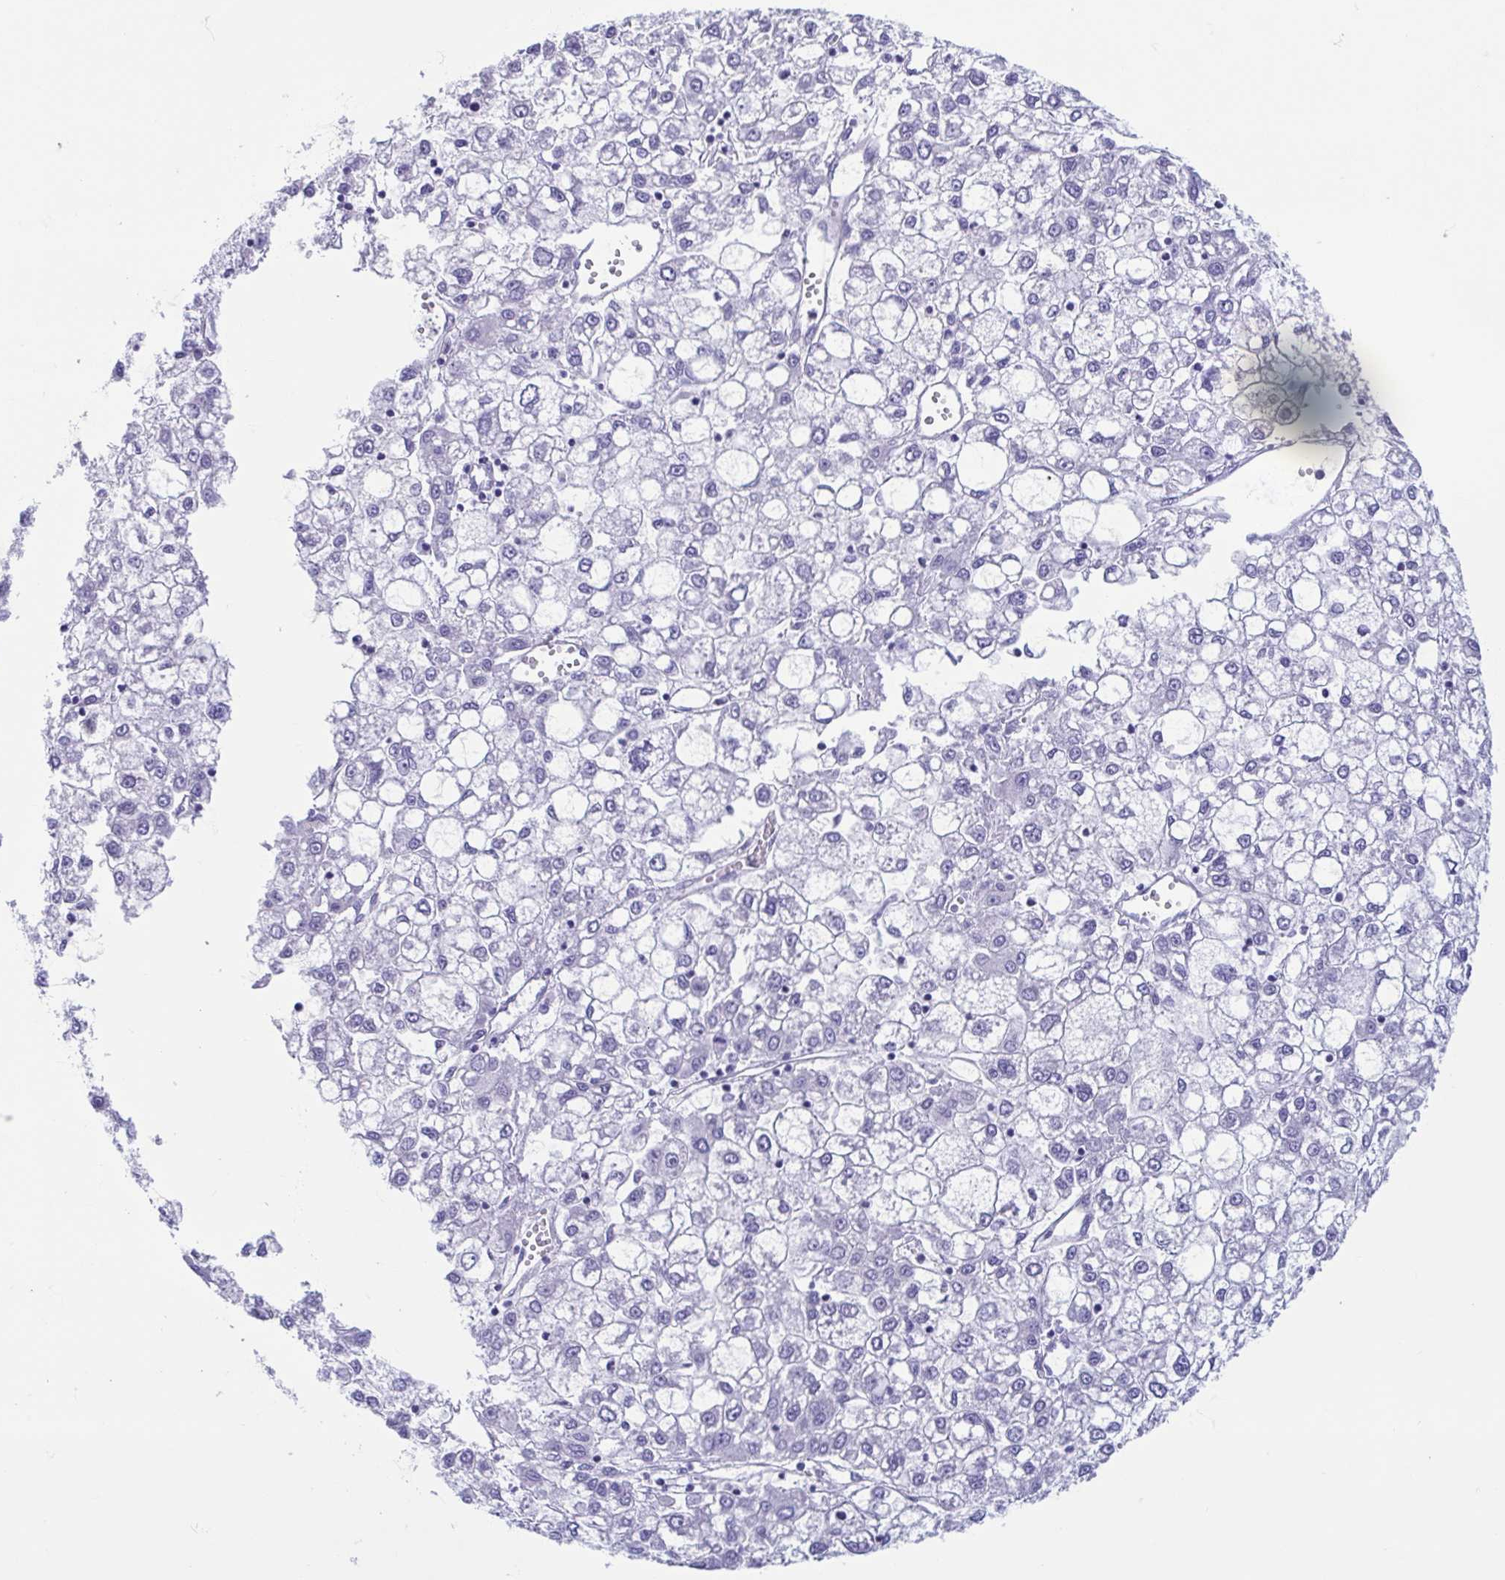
{"staining": {"intensity": "negative", "quantity": "none", "location": "none"}, "tissue": "liver cancer", "cell_type": "Tumor cells", "image_type": "cancer", "snomed": [{"axis": "morphology", "description": "Carcinoma, Hepatocellular, NOS"}, {"axis": "topography", "description": "Liver"}], "caption": "The immunohistochemistry (IHC) micrograph has no significant positivity in tumor cells of liver hepatocellular carcinoma tissue.", "gene": "MORC4", "patient": {"sex": "male", "age": 40}}